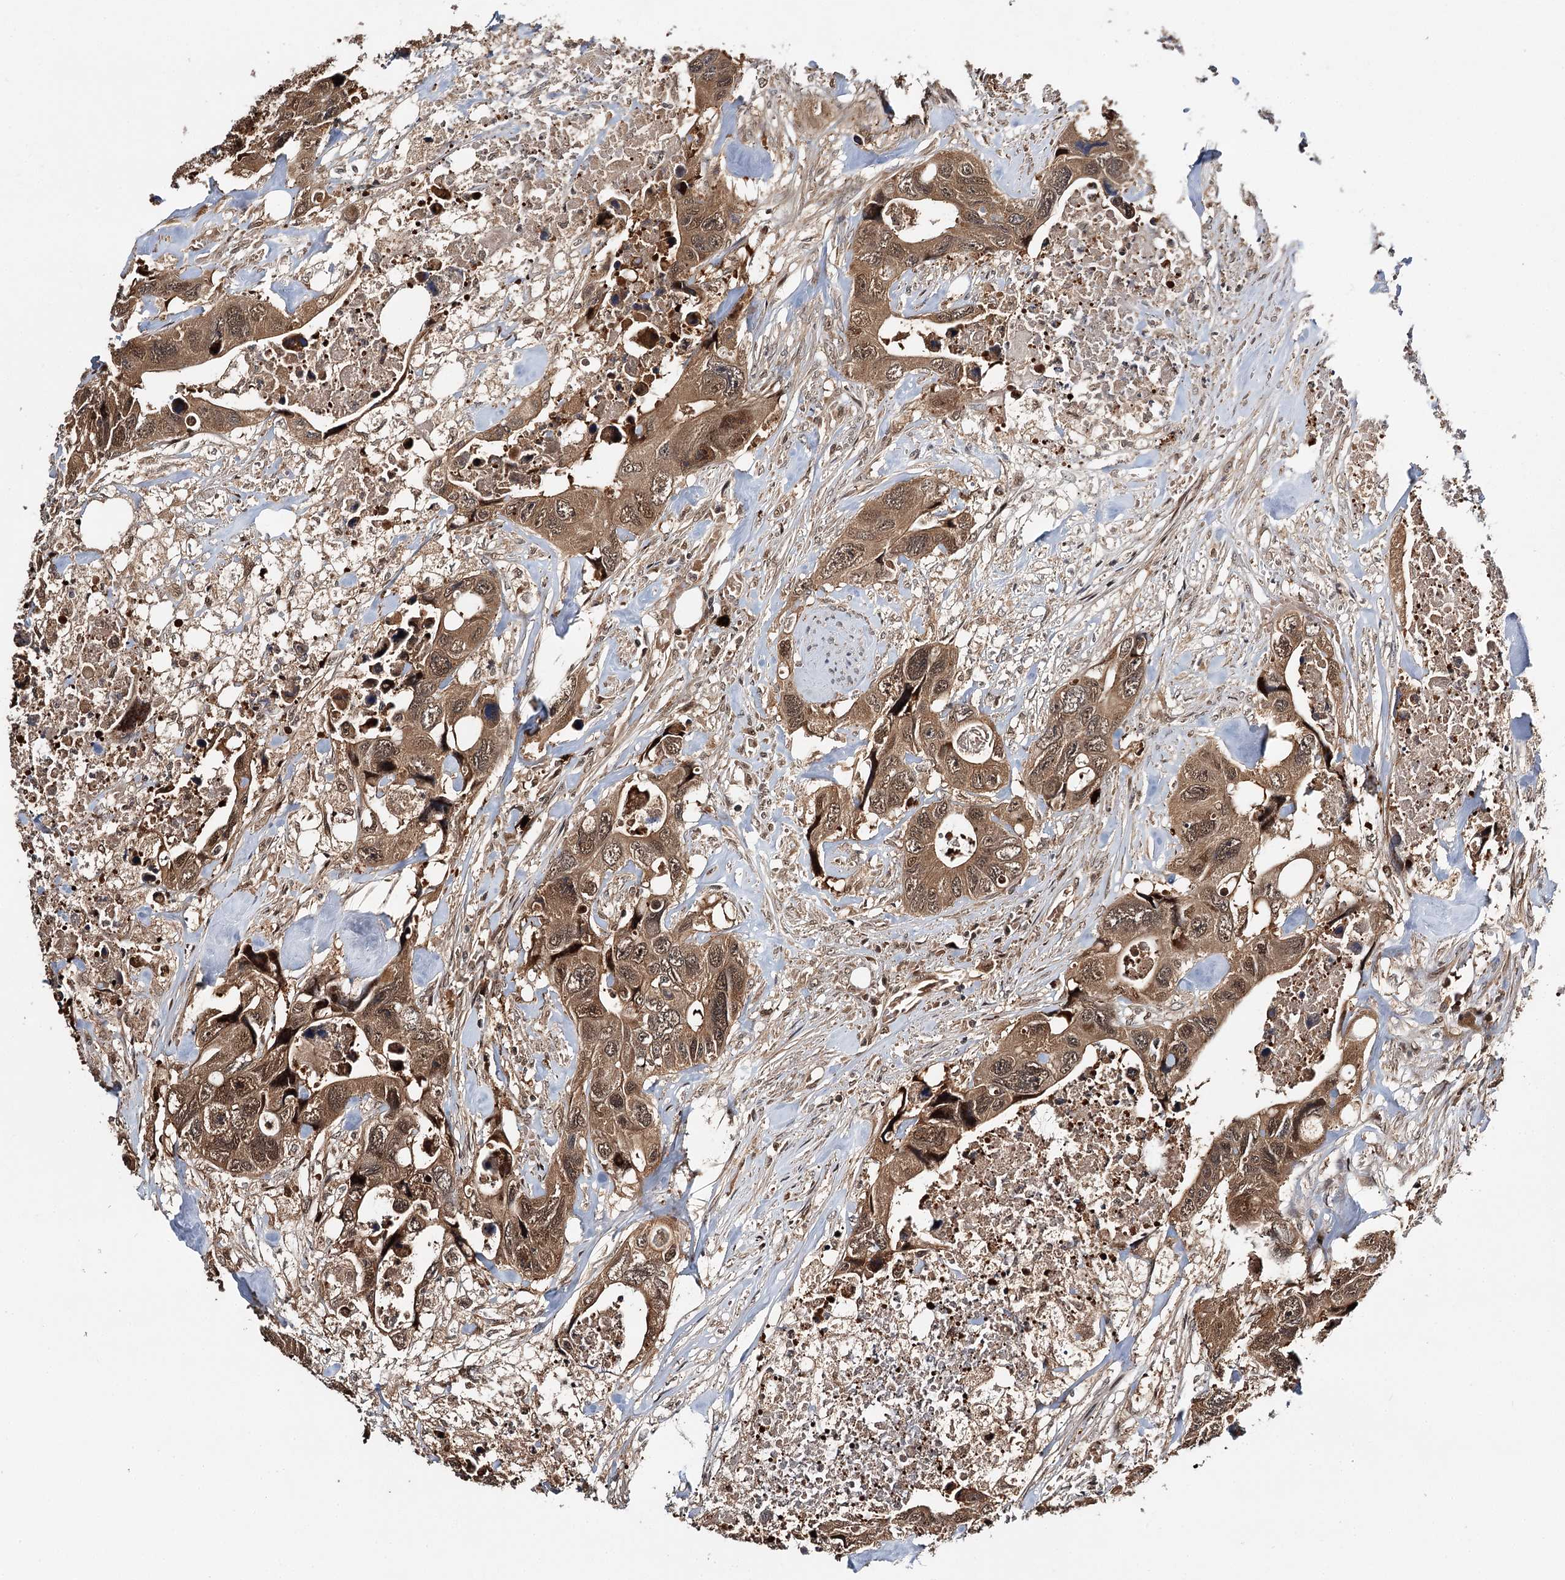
{"staining": {"intensity": "moderate", "quantity": ">75%", "location": "cytoplasmic/membranous,nuclear"}, "tissue": "colorectal cancer", "cell_type": "Tumor cells", "image_type": "cancer", "snomed": [{"axis": "morphology", "description": "Adenocarcinoma, NOS"}, {"axis": "topography", "description": "Rectum"}], "caption": "Colorectal cancer stained for a protein reveals moderate cytoplasmic/membranous and nuclear positivity in tumor cells.", "gene": "N6AMT1", "patient": {"sex": "male", "age": 57}}